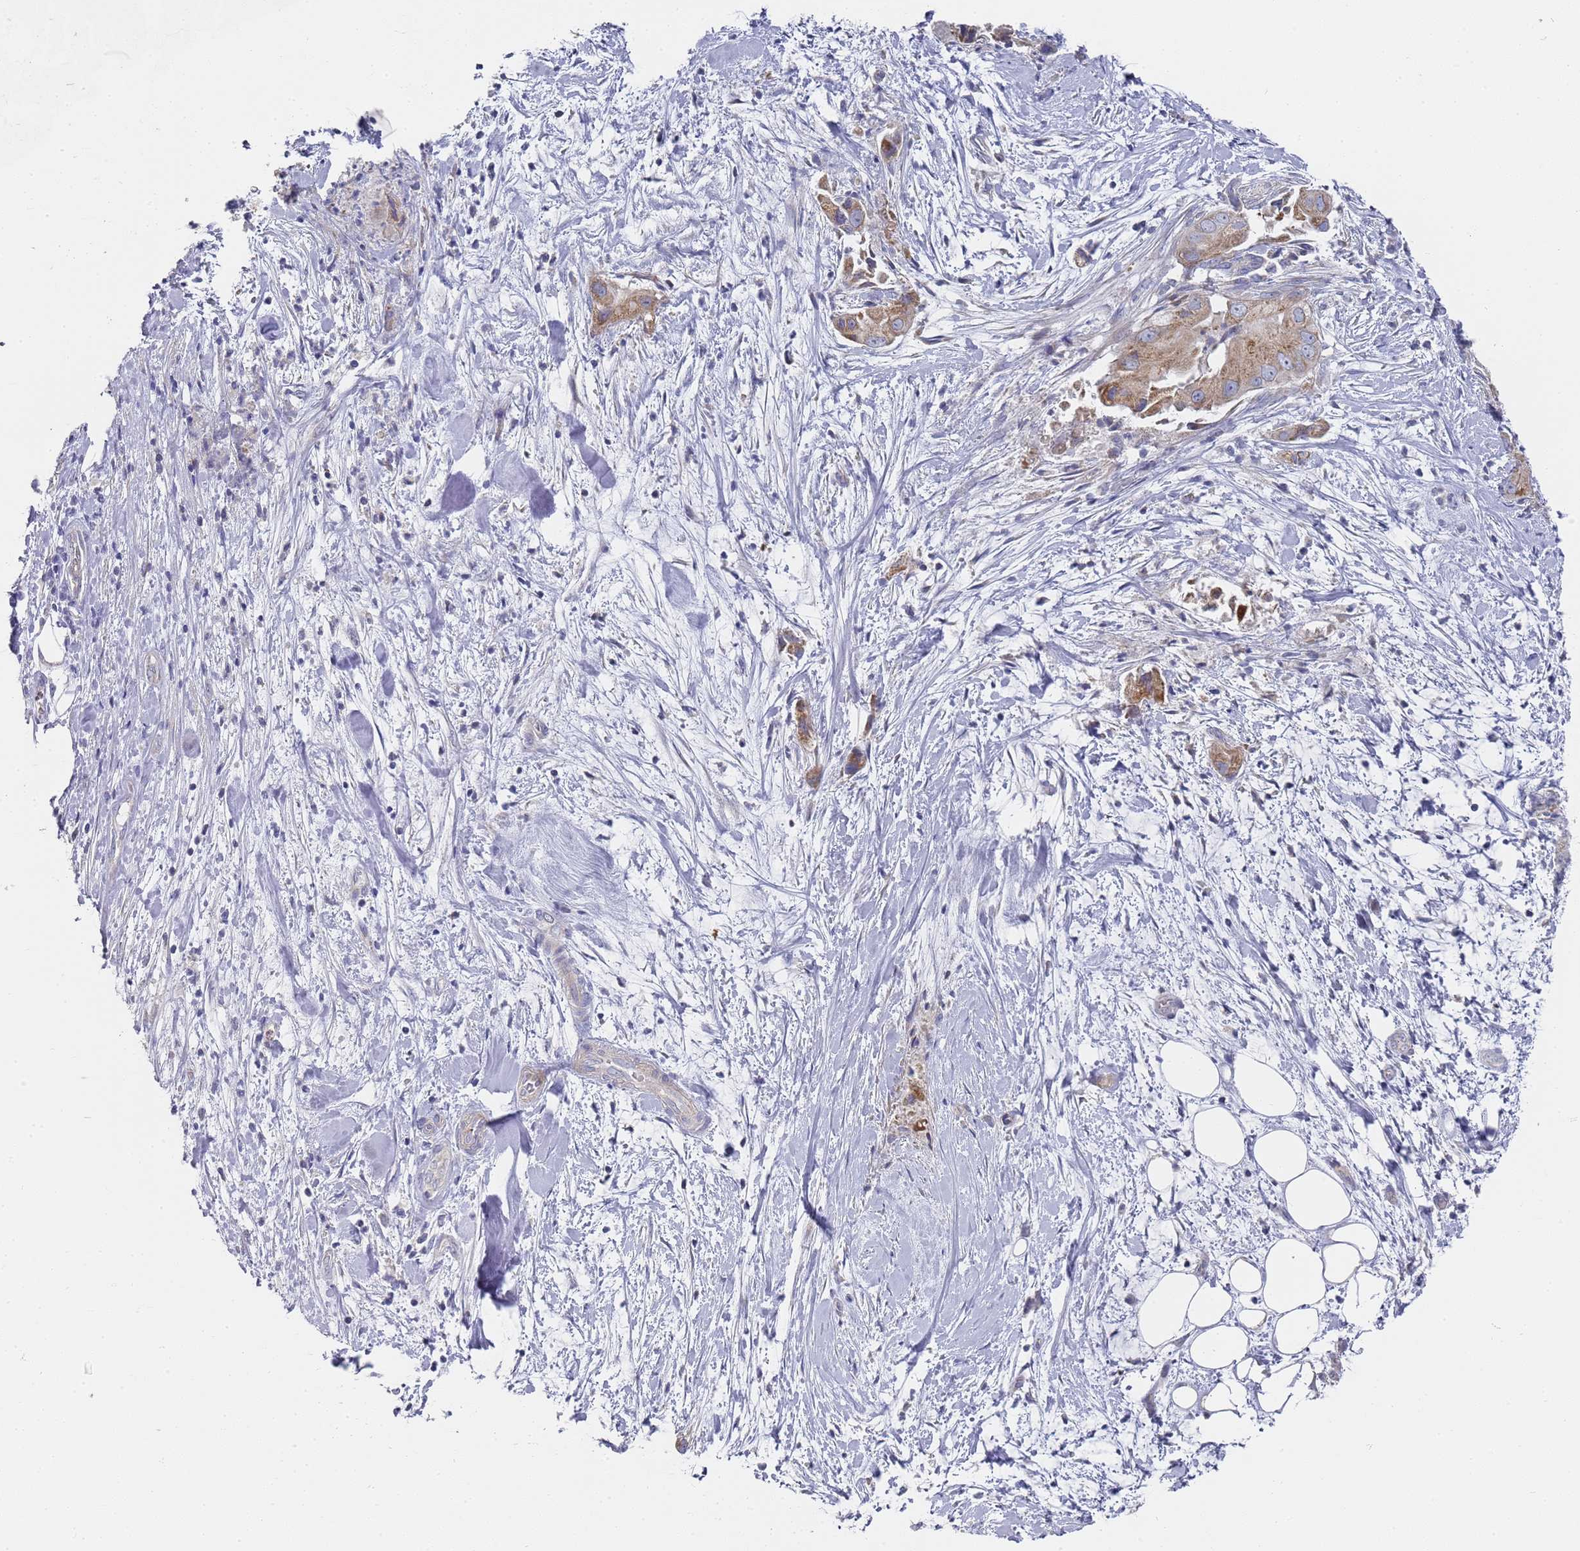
{"staining": {"intensity": "moderate", "quantity": ">75%", "location": "cytoplasmic/membranous"}, "tissue": "pancreatic cancer", "cell_type": "Tumor cells", "image_type": "cancer", "snomed": [{"axis": "morphology", "description": "Adenocarcinoma, NOS"}, {"axis": "topography", "description": "Pancreas"}], "caption": "High-power microscopy captured an IHC photomicrograph of pancreatic cancer, revealing moderate cytoplasmic/membranous staining in approximately >75% of tumor cells.", "gene": "SCAPER", "patient": {"sex": "female", "age": 78}}